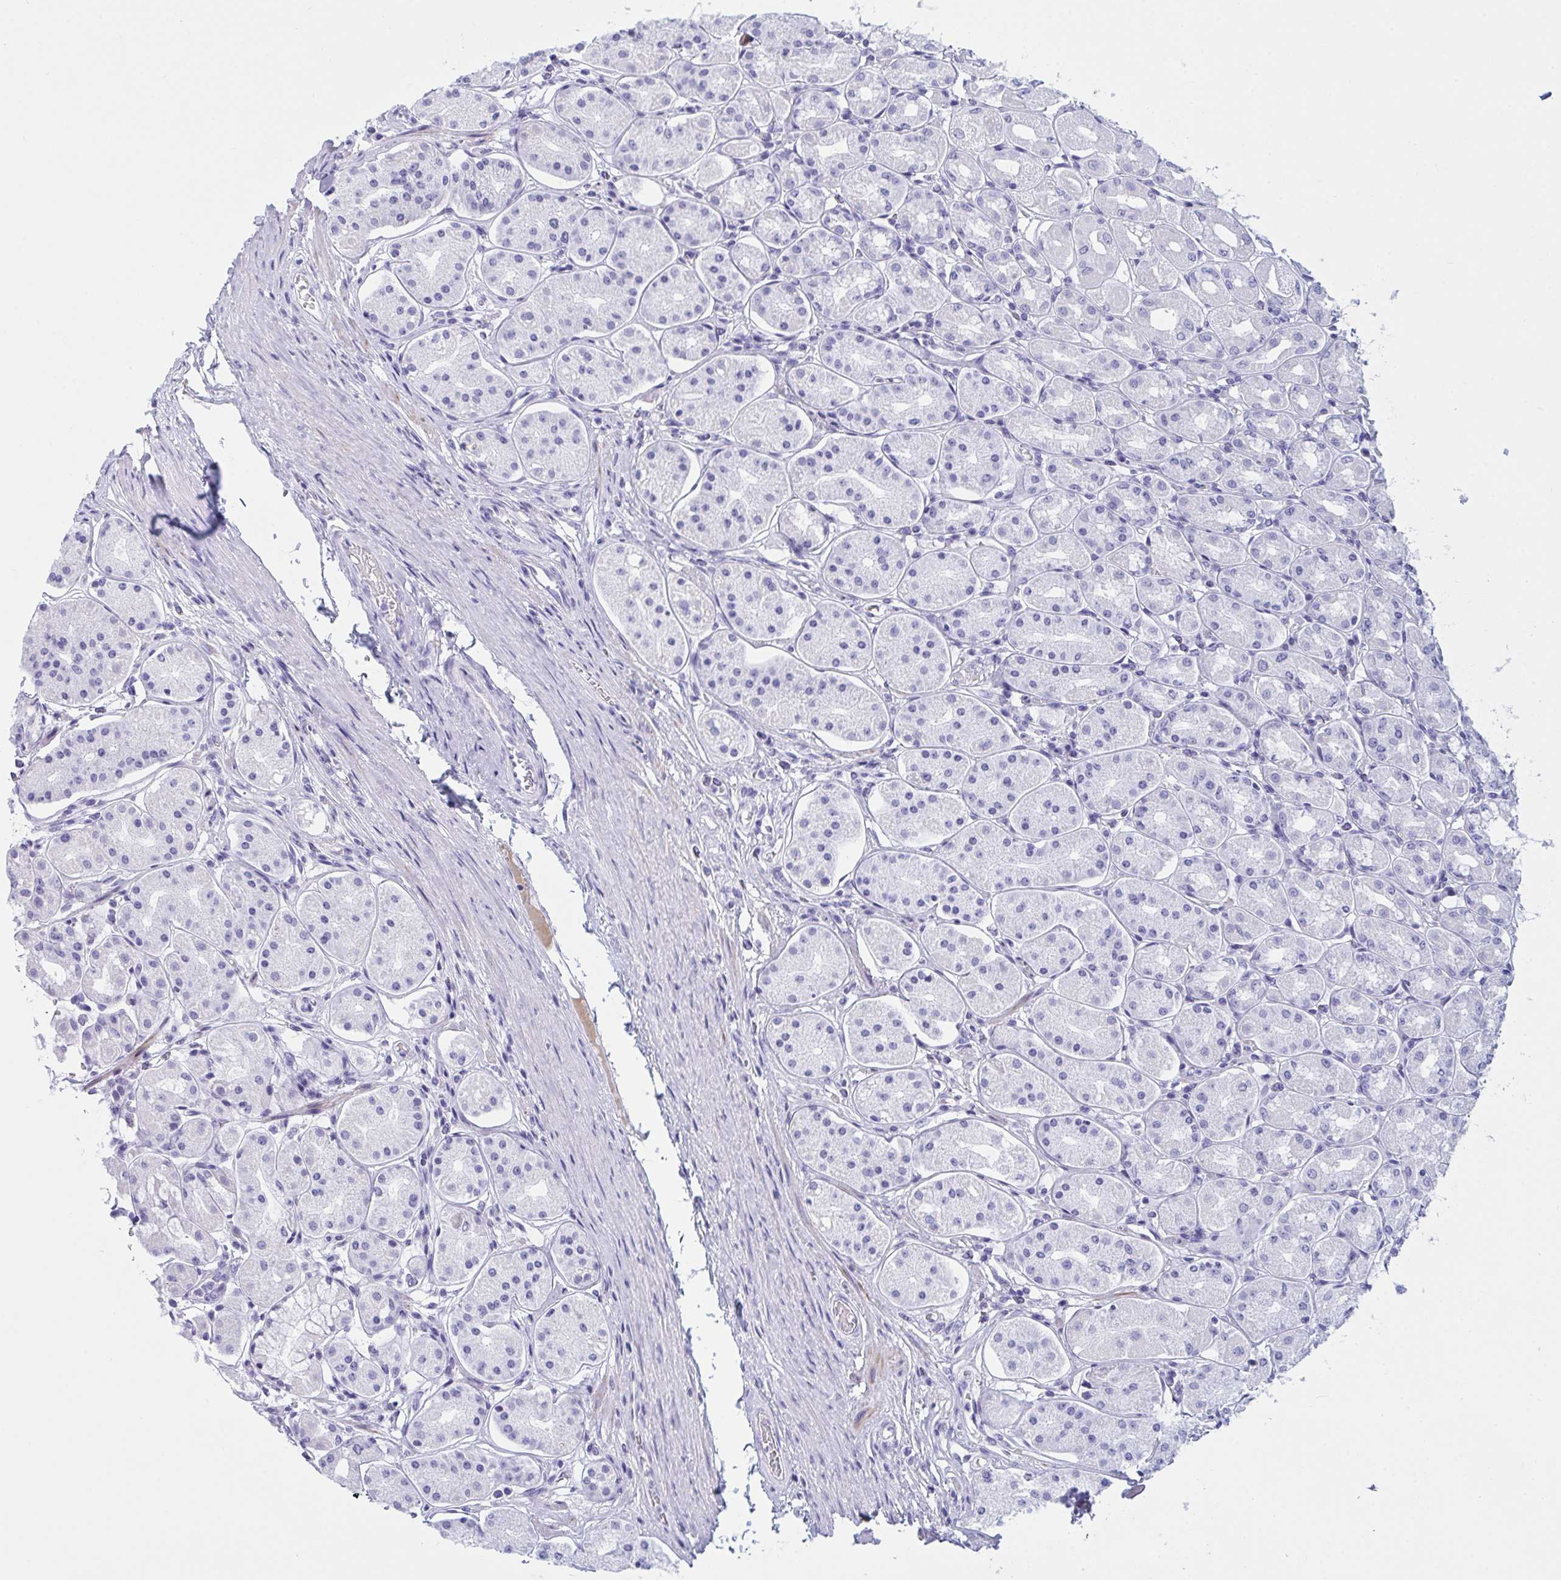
{"staining": {"intensity": "negative", "quantity": "none", "location": "none"}, "tissue": "stomach", "cell_type": "Glandular cells", "image_type": "normal", "snomed": [{"axis": "morphology", "description": "Normal tissue, NOS"}, {"axis": "topography", "description": "Stomach"}, {"axis": "topography", "description": "Stomach, lower"}], "caption": "A histopathology image of human stomach is negative for staining in glandular cells. (Brightfield microscopy of DAB immunohistochemistry at high magnification).", "gene": "OXLD1", "patient": {"sex": "female", "age": 56}}